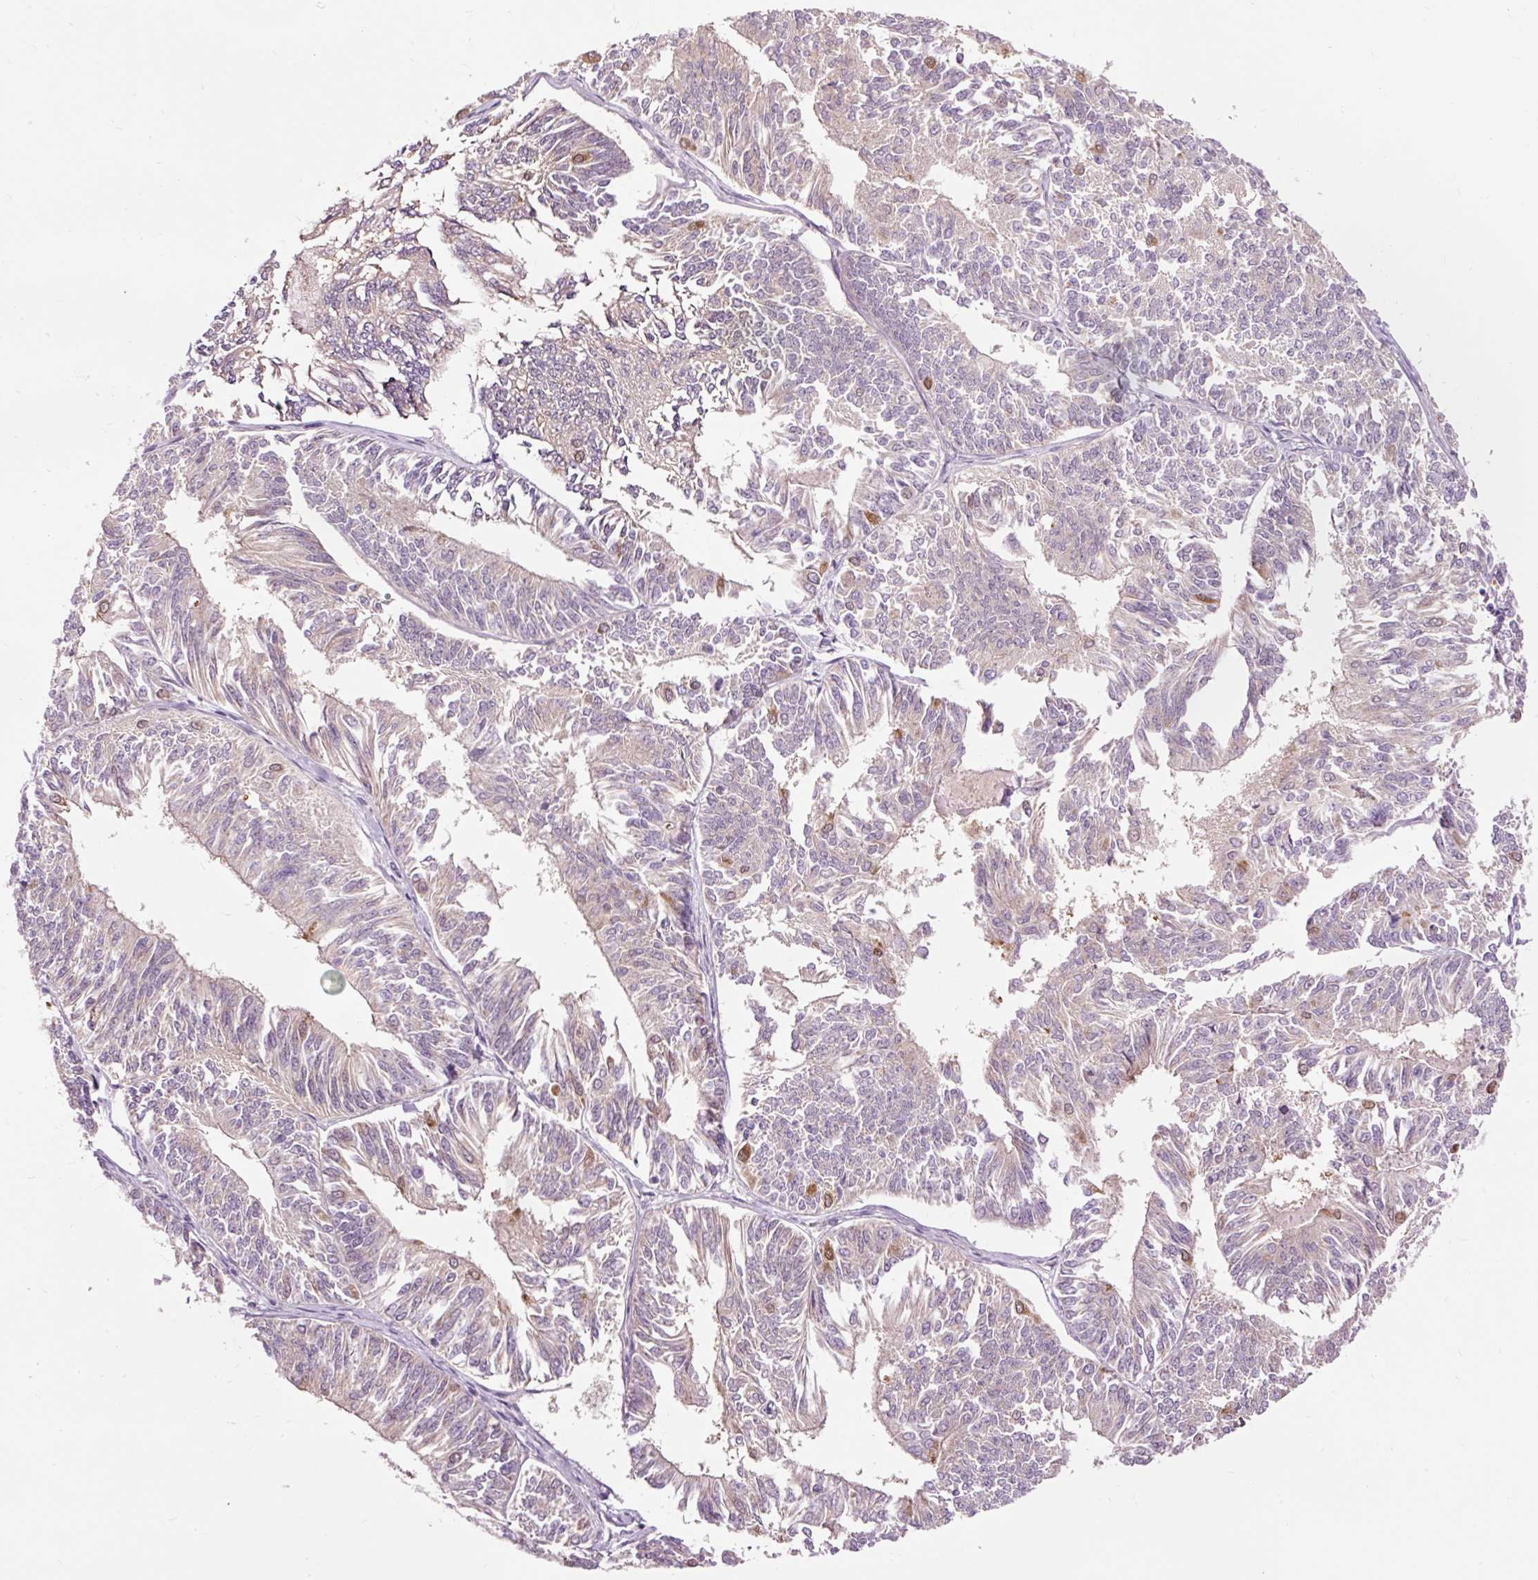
{"staining": {"intensity": "moderate", "quantity": "<25%", "location": "cytoplasmic/membranous"}, "tissue": "endometrial cancer", "cell_type": "Tumor cells", "image_type": "cancer", "snomed": [{"axis": "morphology", "description": "Adenocarcinoma, NOS"}, {"axis": "topography", "description": "Endometrium"}], "caption": "A micrograph of human endometrial cancer stained for a protein shows moderate cytoplasmic/membranous brown staining in tumor cells.", "gene": "PRDX5", "patient": {"sex": "female", "age": 58}}